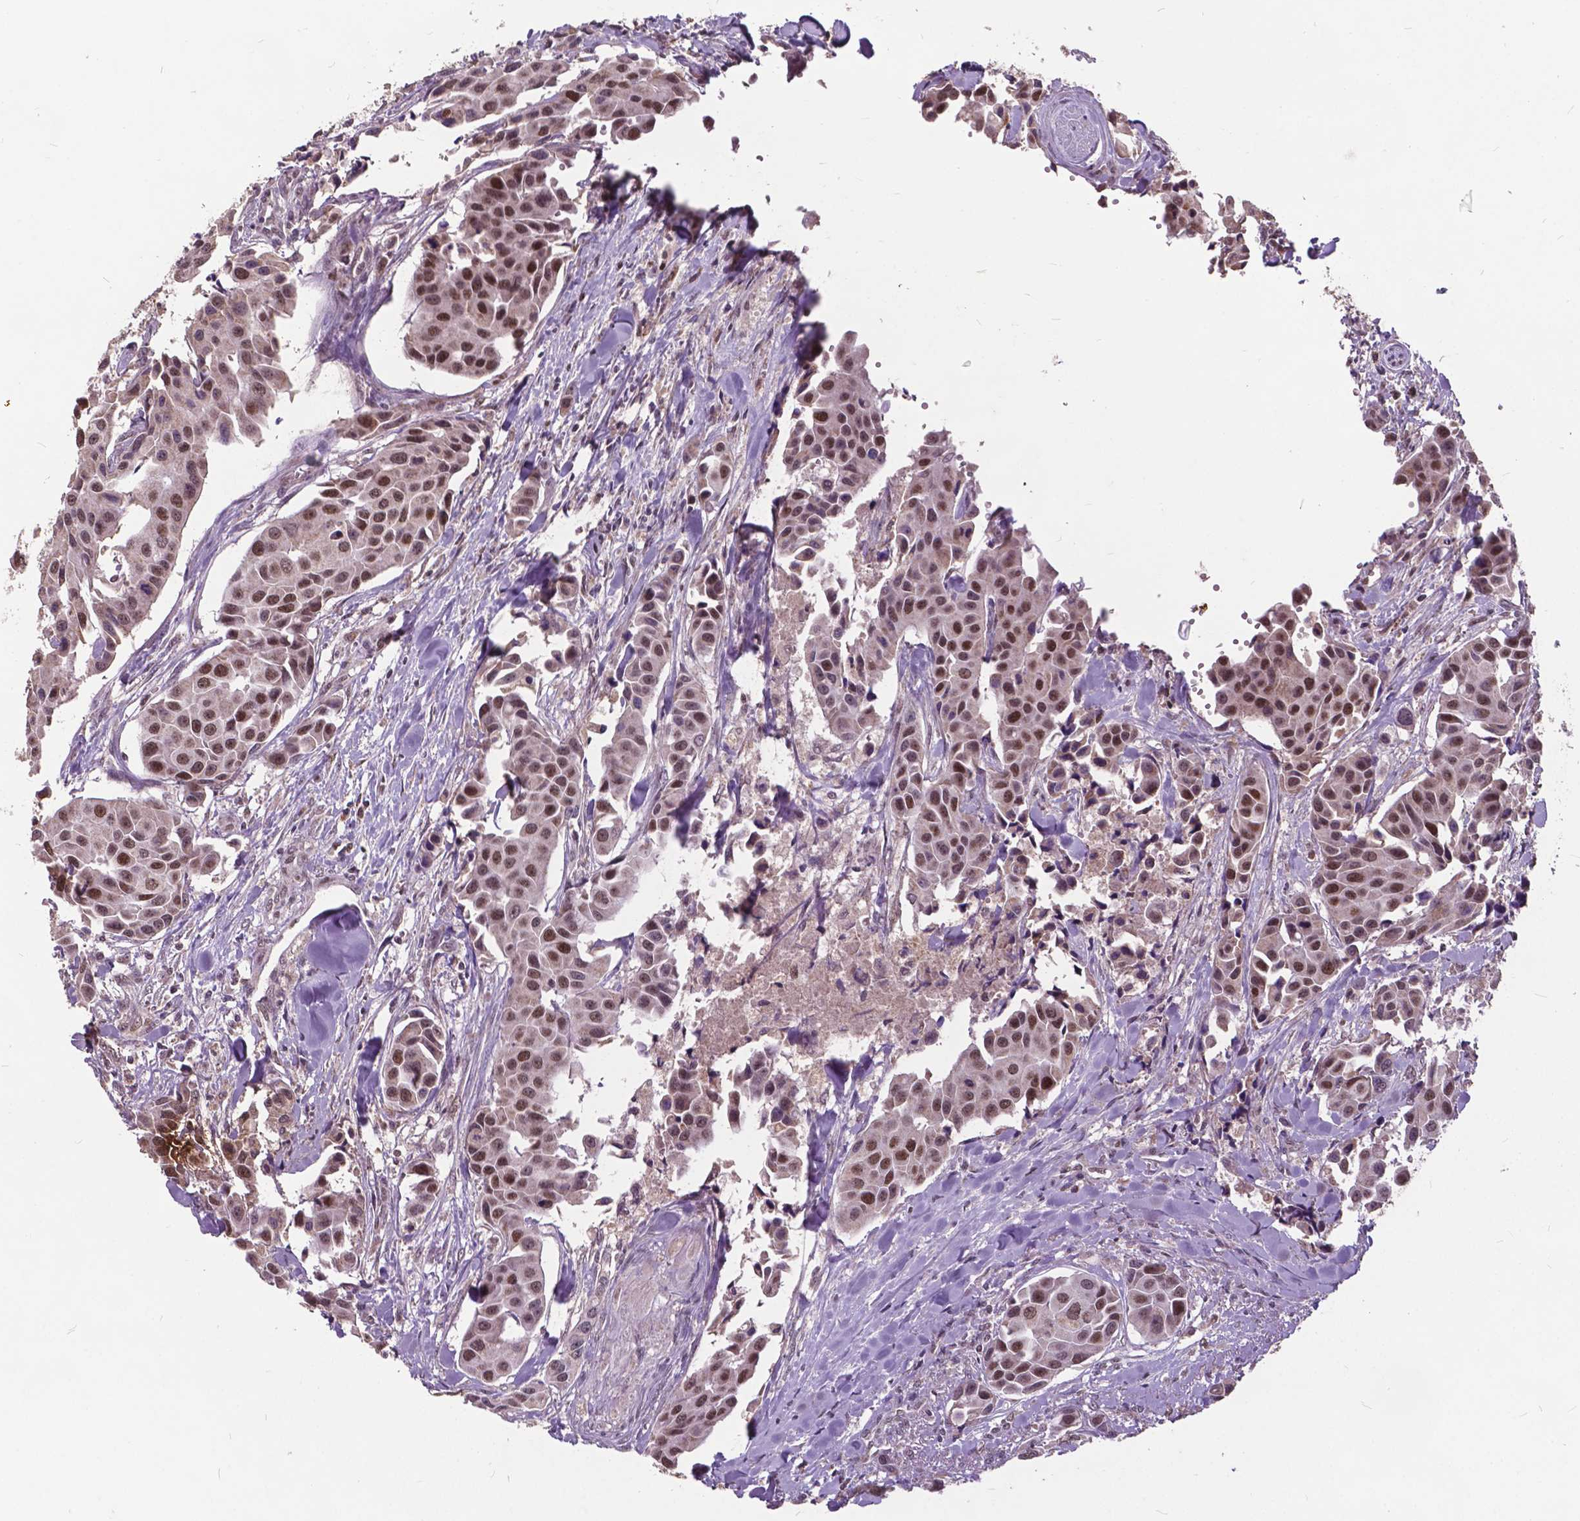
{"staining": {"intensity": "moderate", "quantity": ">75%", "location": "nuclear"}, "tissue": "head and neck cancer", "cell_type": "Tumor cells", "image_type": "cancer", "snomed": [{"axis": "morphology", "description": "Adenocarcinoma, NOS"}, {"axis": "topography", "description": "Head-Neck"}], "caption": "There is medium levels of moderate nuclear positivity in tumor cells of head and neck cancer (adenocarcinoma), as demonstrated by immunohistochemical staining (brown color).", "gene": "MSH2", "patient": {"sex": "male", "age": 76}}